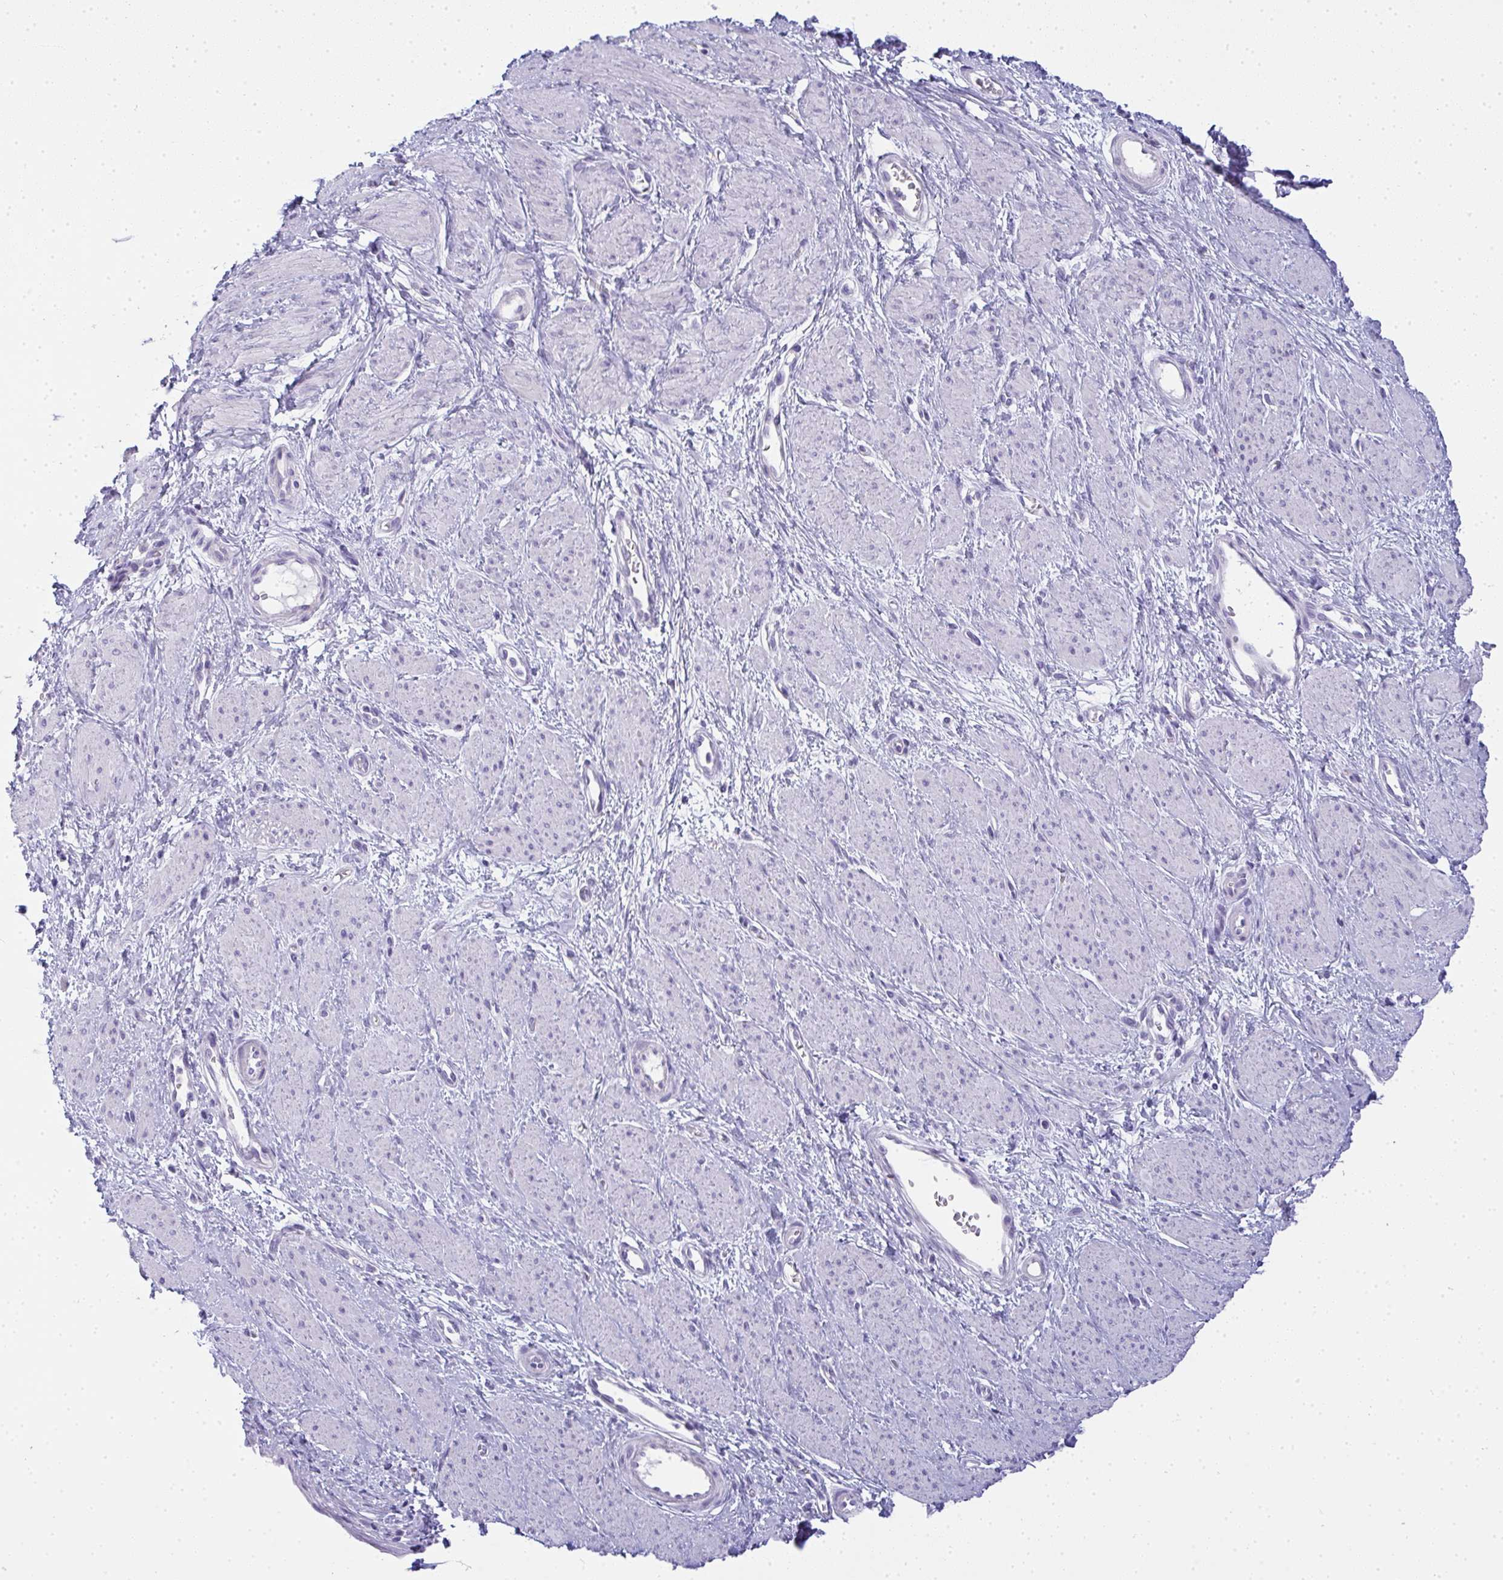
{"staining": {"intensity": "negative", "quantity": "none", "location": "none"}, "tissue": "smooth muscle", "cell_type": "Smooth muscle cells", "image_type": "normal", "snomed": [{"axis": "morphology", "description": "Normal tissue, NOS"}, {"axis": "topography", "description": "Smooth muscle"}, {"axis": "topography", "description": "Uterus"}], "caption": "This is a histopathology image of IHC staining of unremarkable smooth muscle, which shows no expression in smooth muscle cells.", "gene": "GSDMB", "patient": {"sex": "female", "age": 39}}